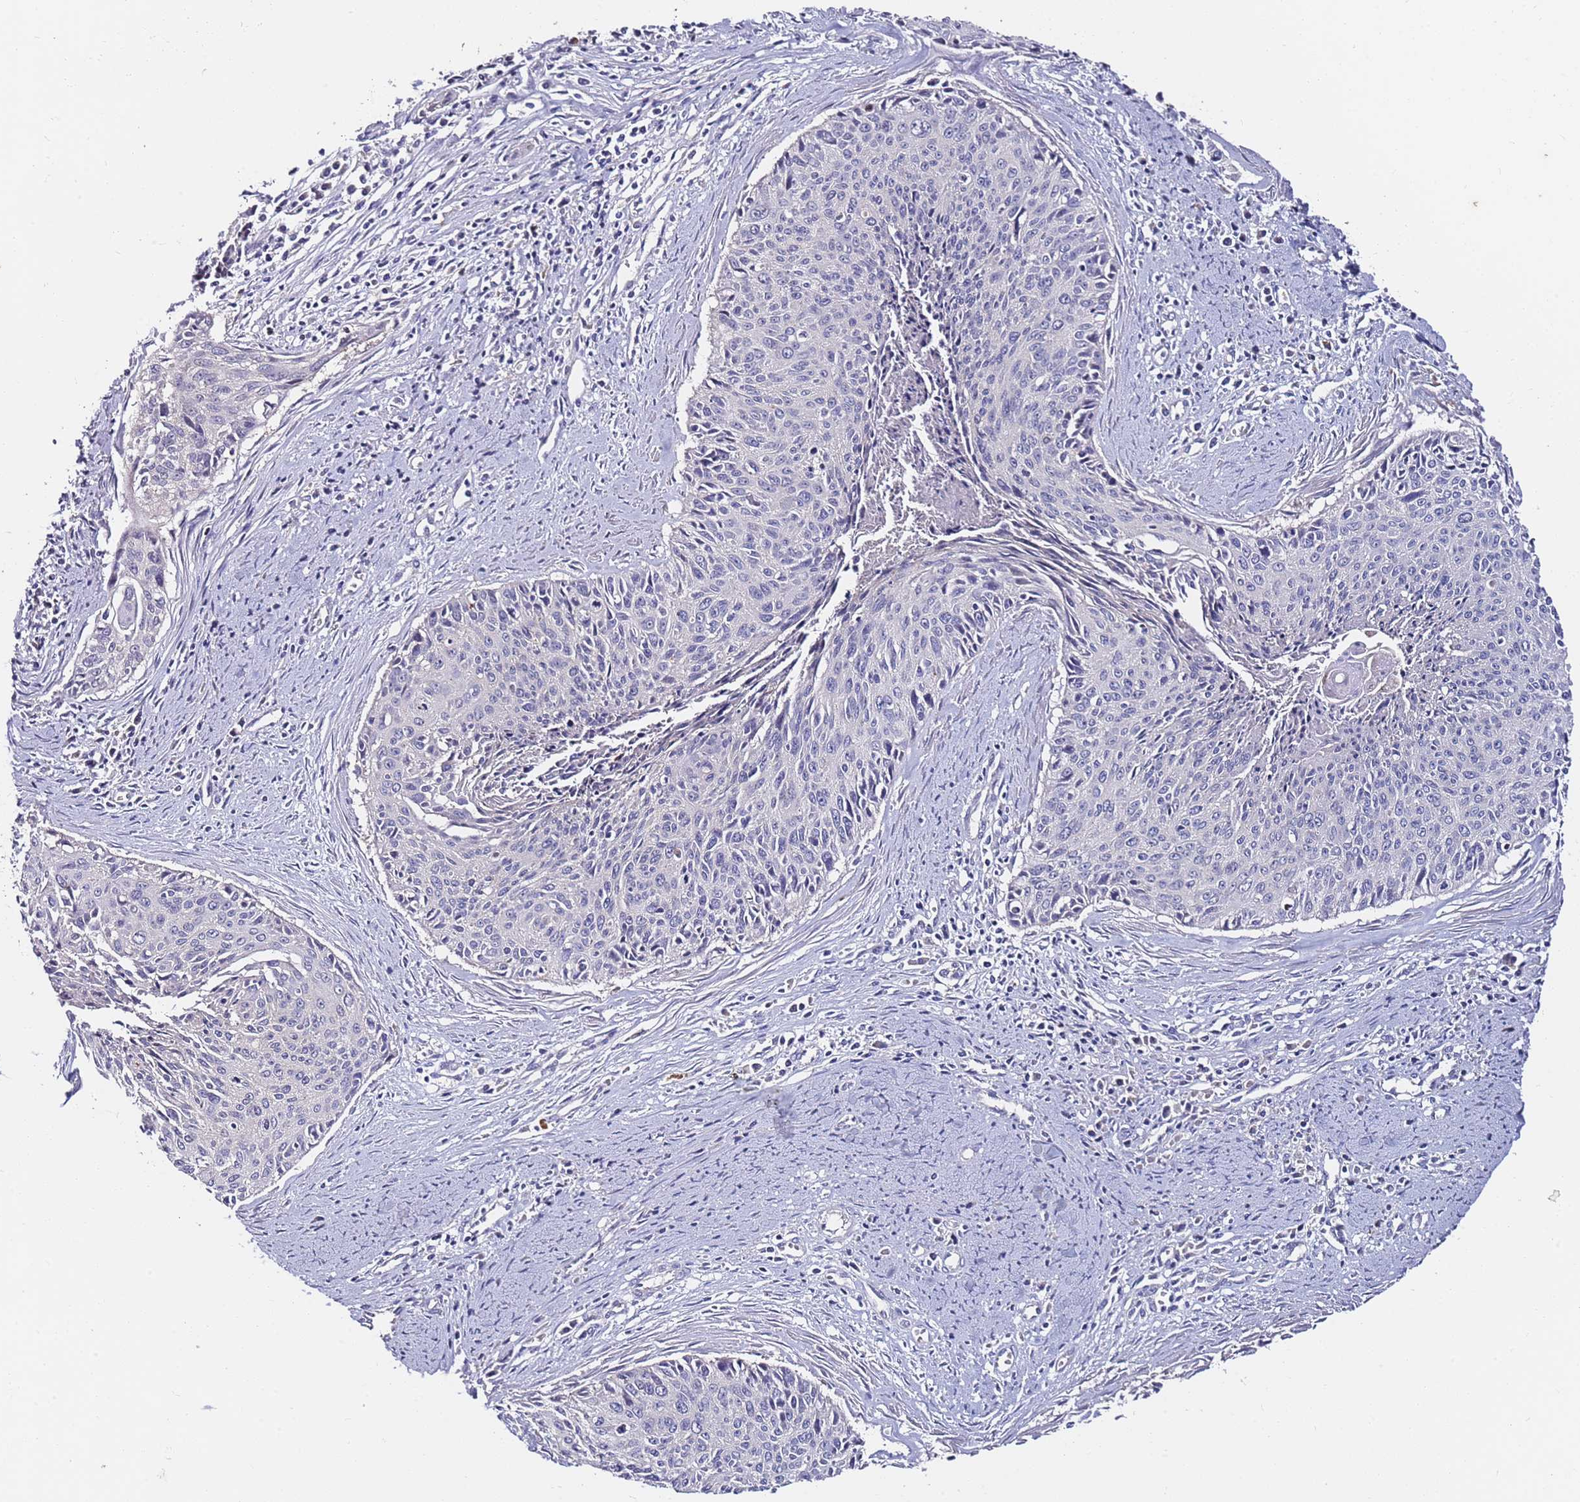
{"staining": {"intensity": "negative", "quantity": "none", "location": "none"}, "tissue": "cervical cancer", "cell_type": "Tumor cells", "image_type": "cancer", "snomed": [{"axis": "morphology", "description": "Squamous cell carcinoma, NOS"}, {"axis": "topography", "description": "Cervix"}], "caption": "The micrograph exhibits no significant staining in tumor cells of squamous cell carcinoma (cervical). The staining is performed using DAB (3,3'-diaminobenzidine) brown chromogen with nuclei counter-stained in using hematoxylin.", "gene": "SRRM5", "patient": {"sex": "female", "age": 55}}